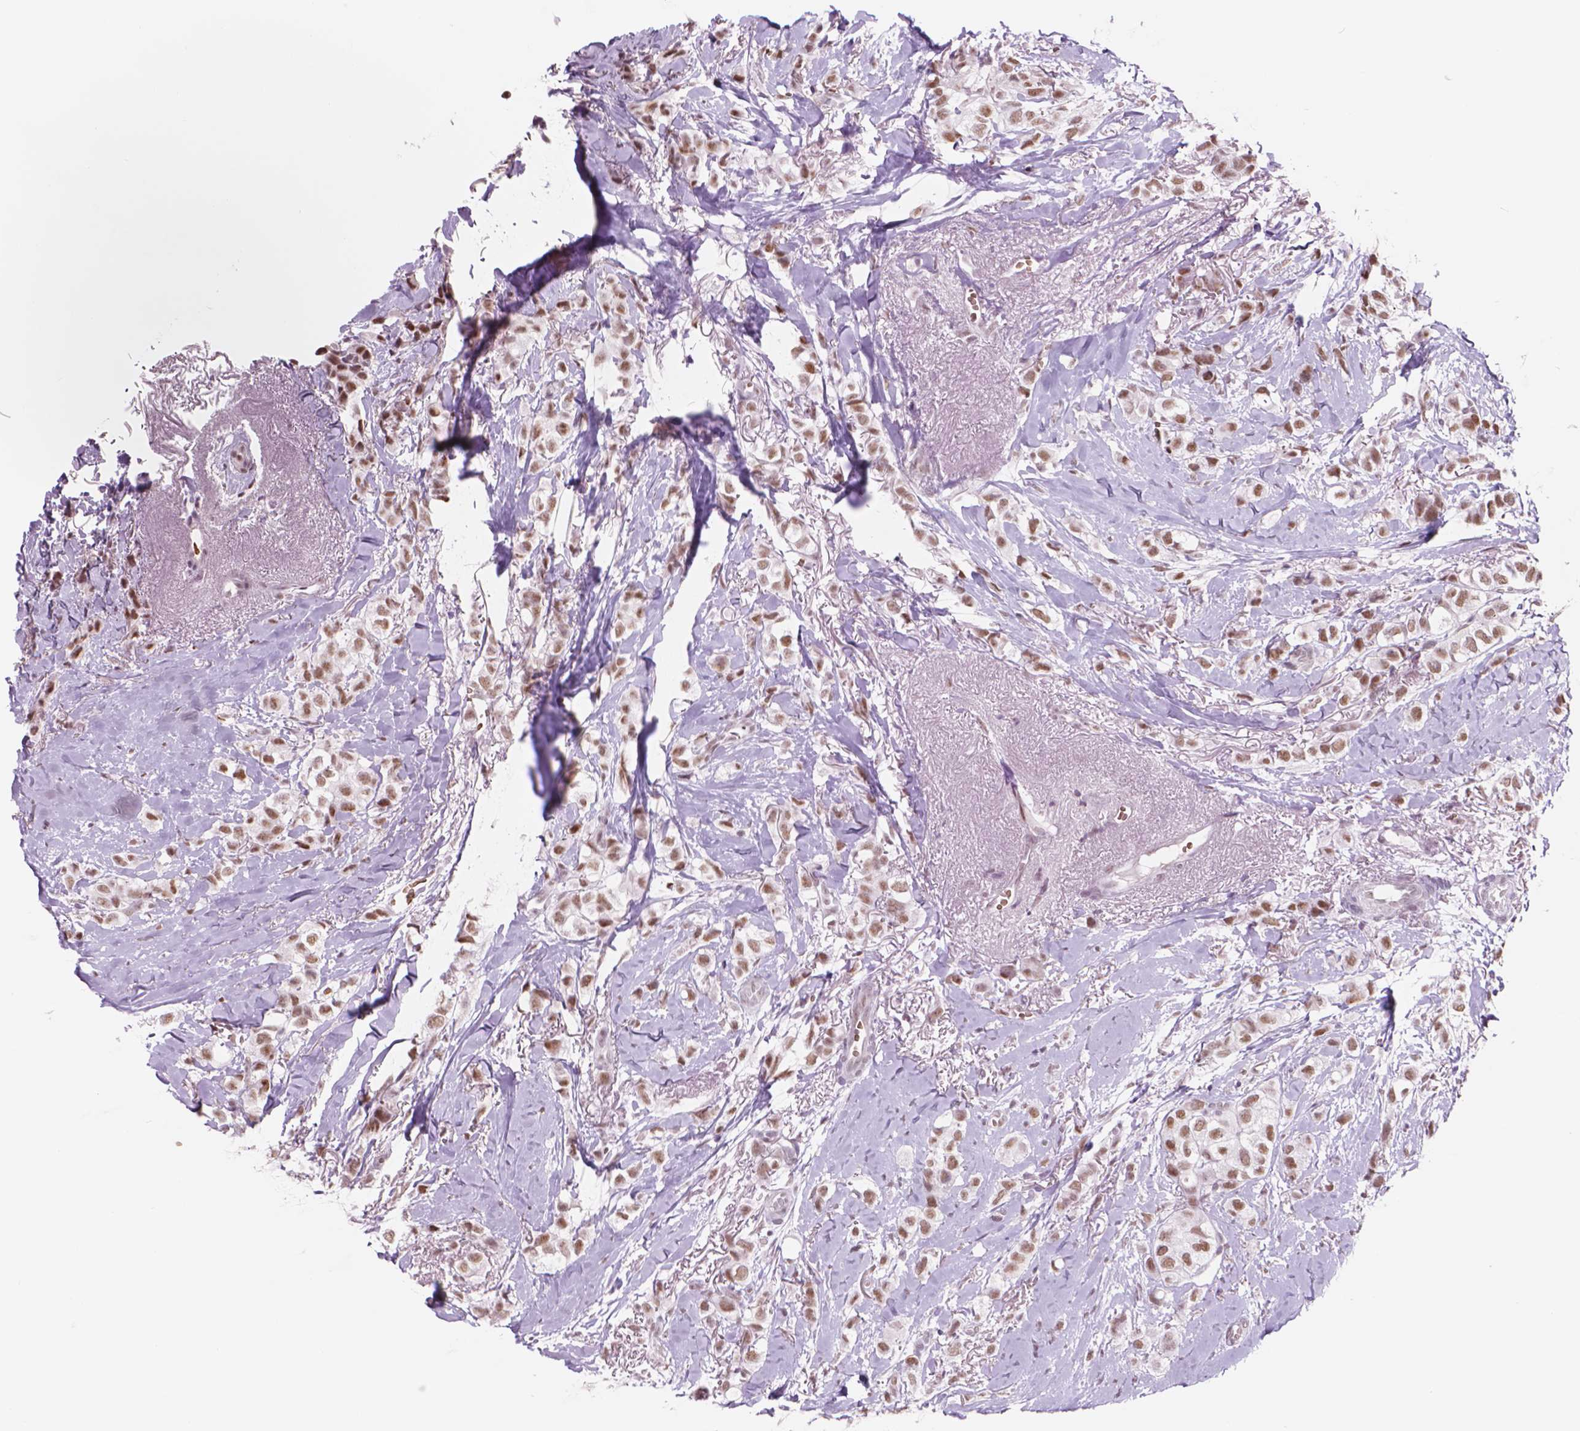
{"staining": {"intensity": "moderate", "quantity": ">75%", "location": "nuclear"}, "tissue": "breast cancer", "cell_type": "Tumor cells", "image_type": "cancer", "snomed": [{"axis": "morphology", "description": "Duct carcinoma"}, {"axis": "topography", "description": "Breast"}], "caption": "Immunohistochemistry (IHC) (DAB (3,3'-diaminobenzidine)) staining of human breast intraductal carcinoma shows moderate nuclear protein positivity in about >75% of tumor cells.", "gene": "POLR3D", "patient": {"sex": "female", "age": 85}}